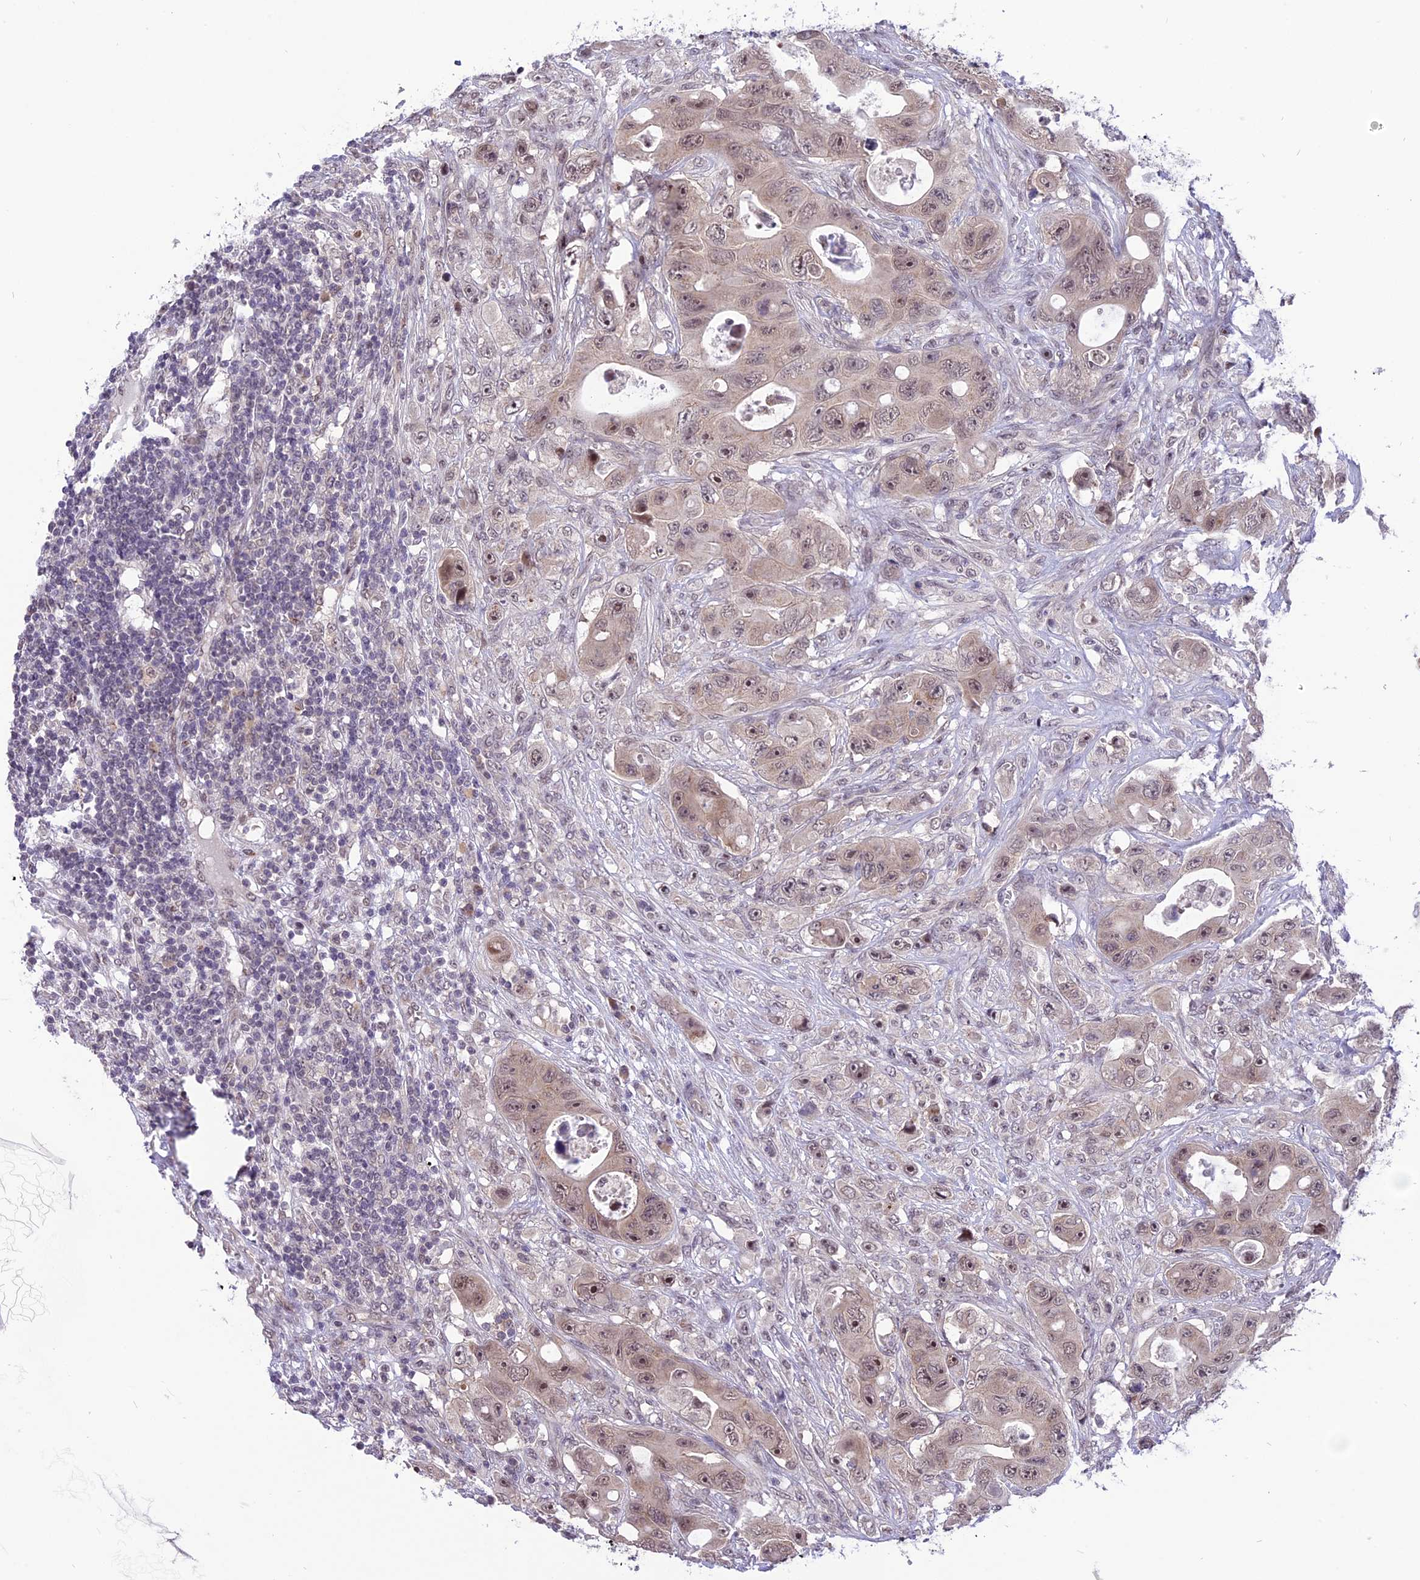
{"staining": {"intensity": "weak", "quantity": ">75%", "location": "cytoplasmic/membranous,nuclear"}, "tissue": "colorectal cancer", "cell_type": "Tumor cells", "image_type": "cancer", "snomed": [{"axis": "morphology", "description": "Adenocarcinoma, NOS"}, {"axis": "topography", "description": "Colon"}], "caption": "Colorectal cancer (adenocarcinoma) tissue exhibits weak cytoplasmic/membranous and nuclear positivity in about >75% of tumor cells The protein is stained brown, and the nuclei are stained in blue (DAB (3,3'-diaminobenzidine) IHC with brightfield microscopy, high magnification).", "gene": "ZNF837", "patient": {"sex": "female", "age": 46}}